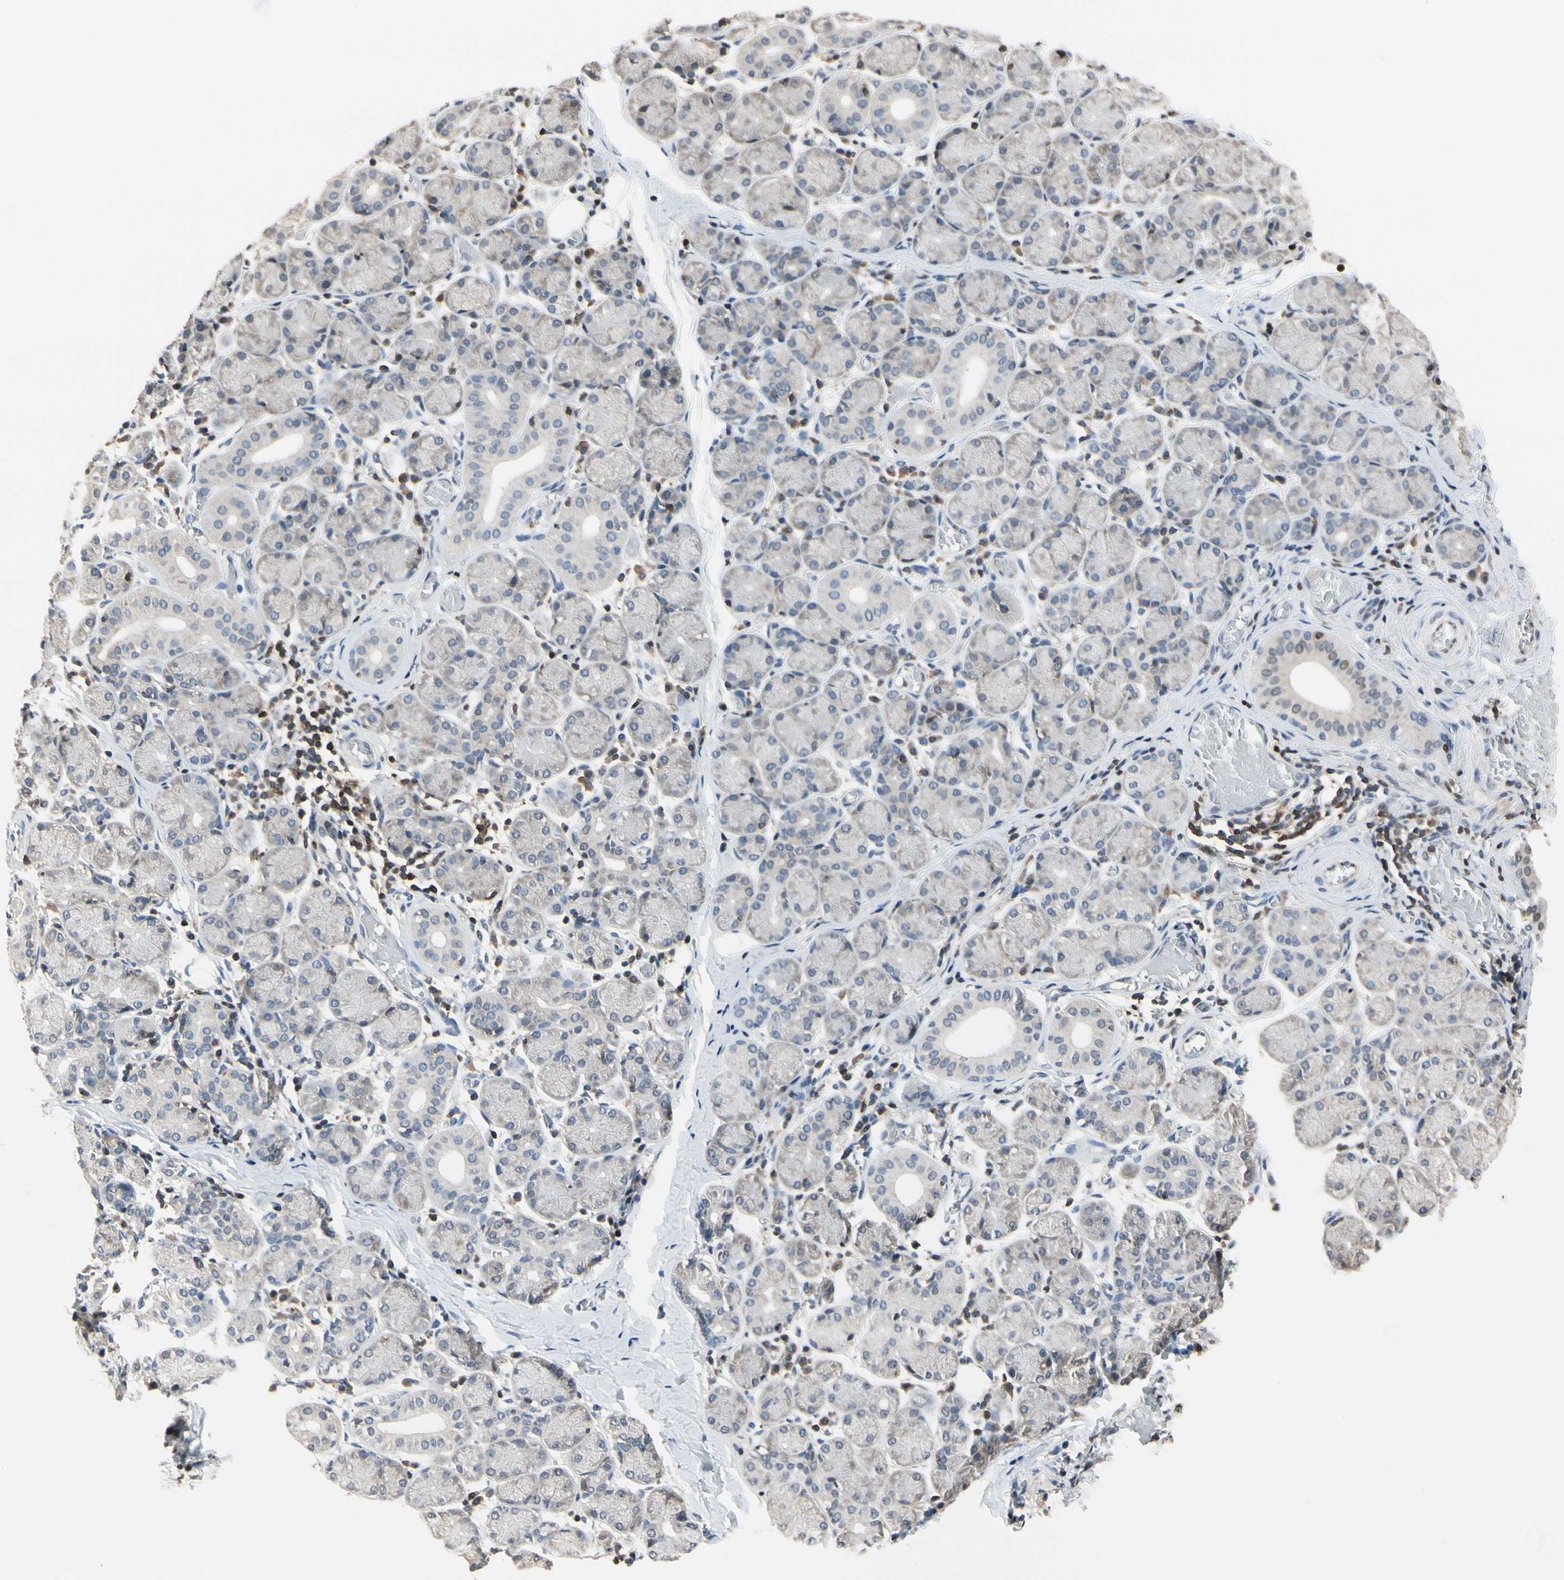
{"staining": {"intensity": "weak", "quantity": "<25%", "location": "cytoplasmic/membranous"}, "tissue": "salivary gland", "cell_type": "Glandular cells", "image_type": "normal", "snomed": [{"axis": "morphology", "description": "Normal tissue, NOS"}, {"axis": "topography", "description": "Salivary gland"}], "caption": "Immunohistochemical staining of unremarkable salivary gland reveals no significant positivity in glandular cells. (Stains: DAB IHC with hematoxylin counter stain, Microscopy: brightfield microscopy at high magnification).", "gene": "NFATC2", "patient": {"sex": "female", "age": 24}}